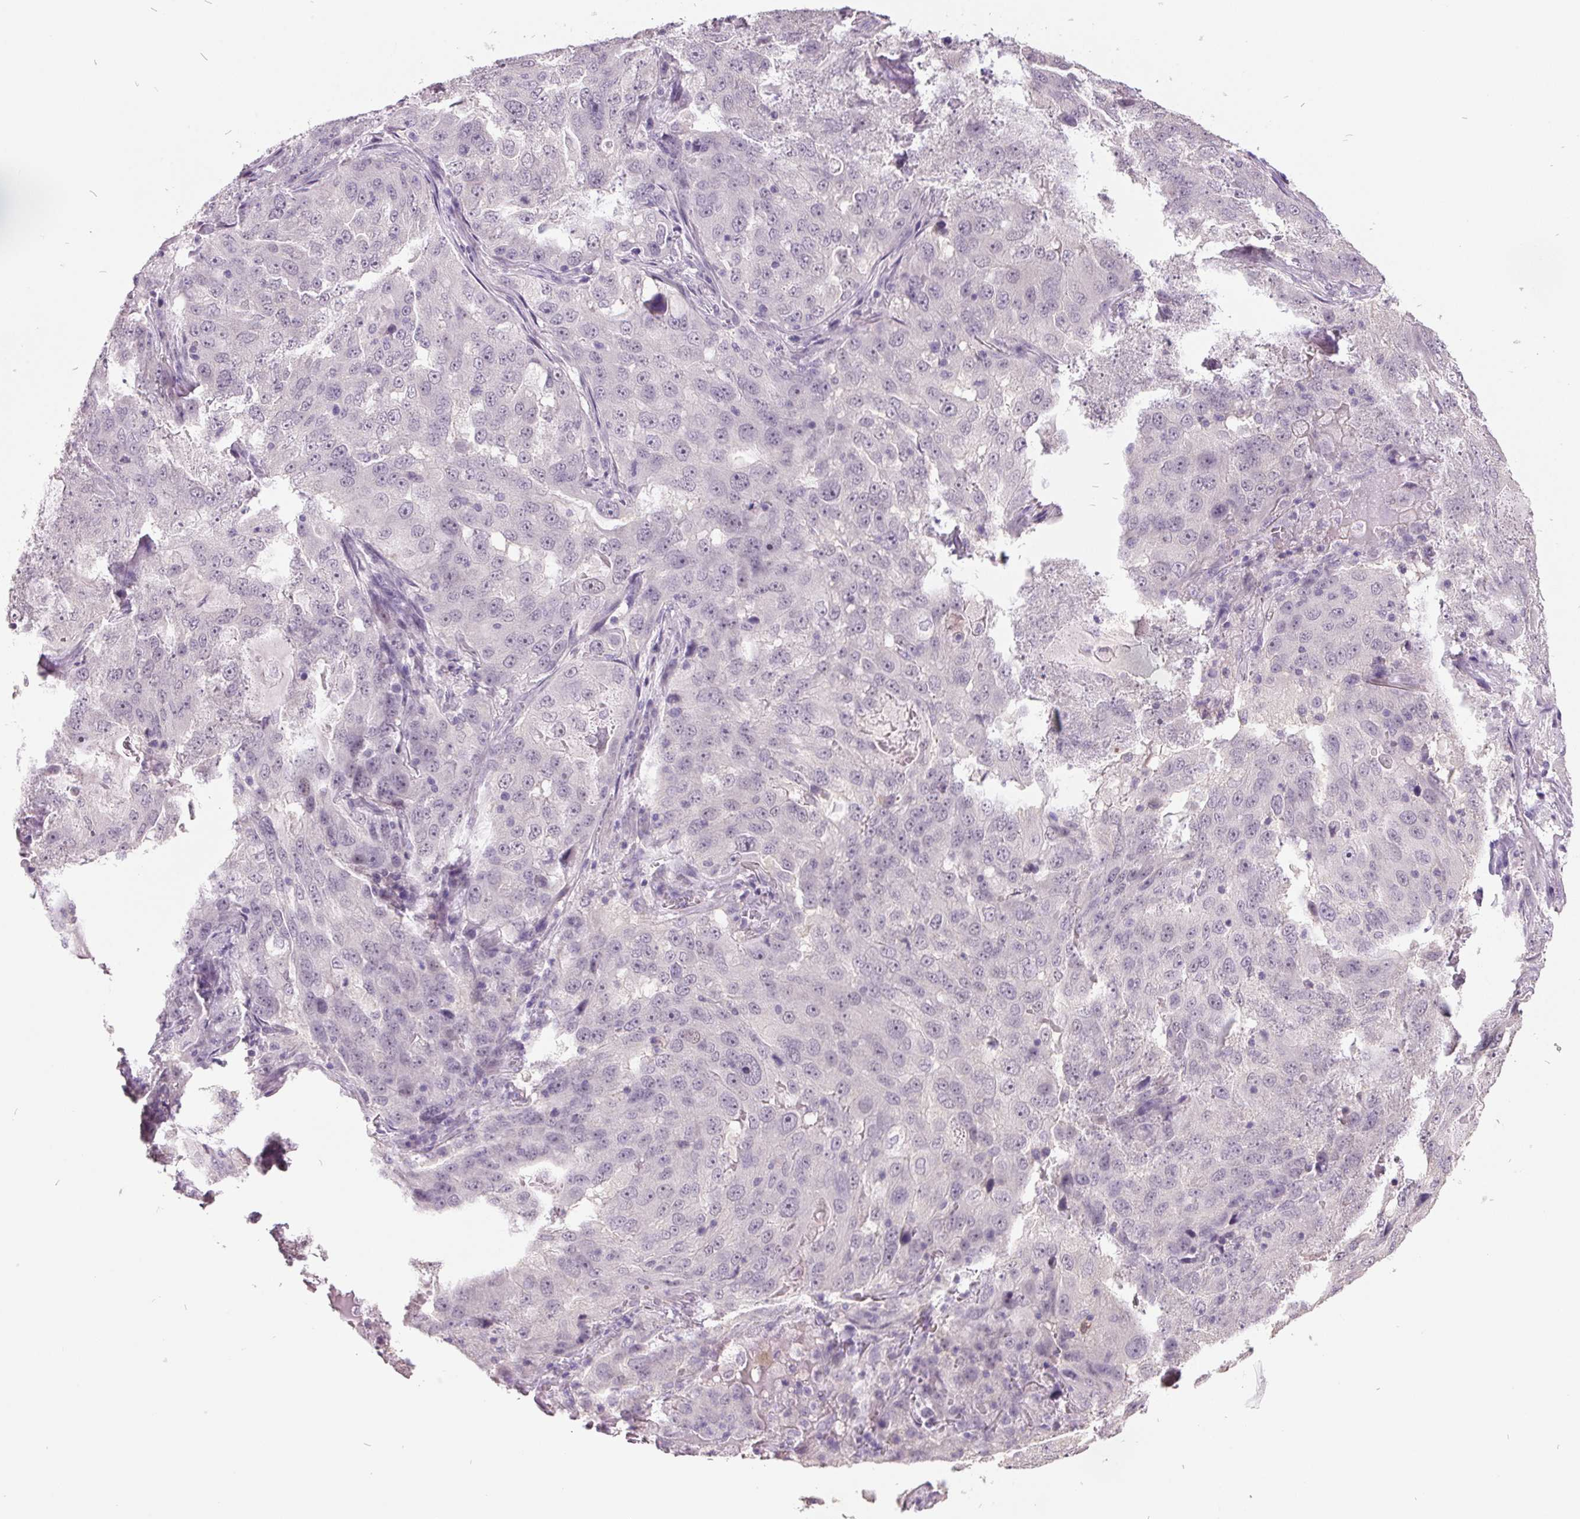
{"staining": {"intensity": "negative", "quantity": "none", "location": "none"}, "tissue": "lung cancer", "cell_type": "Tumor cells", "image_type": "cancer", "snomed": [{"axis": "morphology", "description": "Adenocarcinoma, NOS"}, {"axis": "topography", "description": "Lung"}], "caption": "IHC micrograph of neoplastic tissue: lung adenocarcinoma stained with DAB reveals no significant protein expression in tumor cells.", "gene": "C2orf16", "patient": {"sex": "female", "age": 61}}